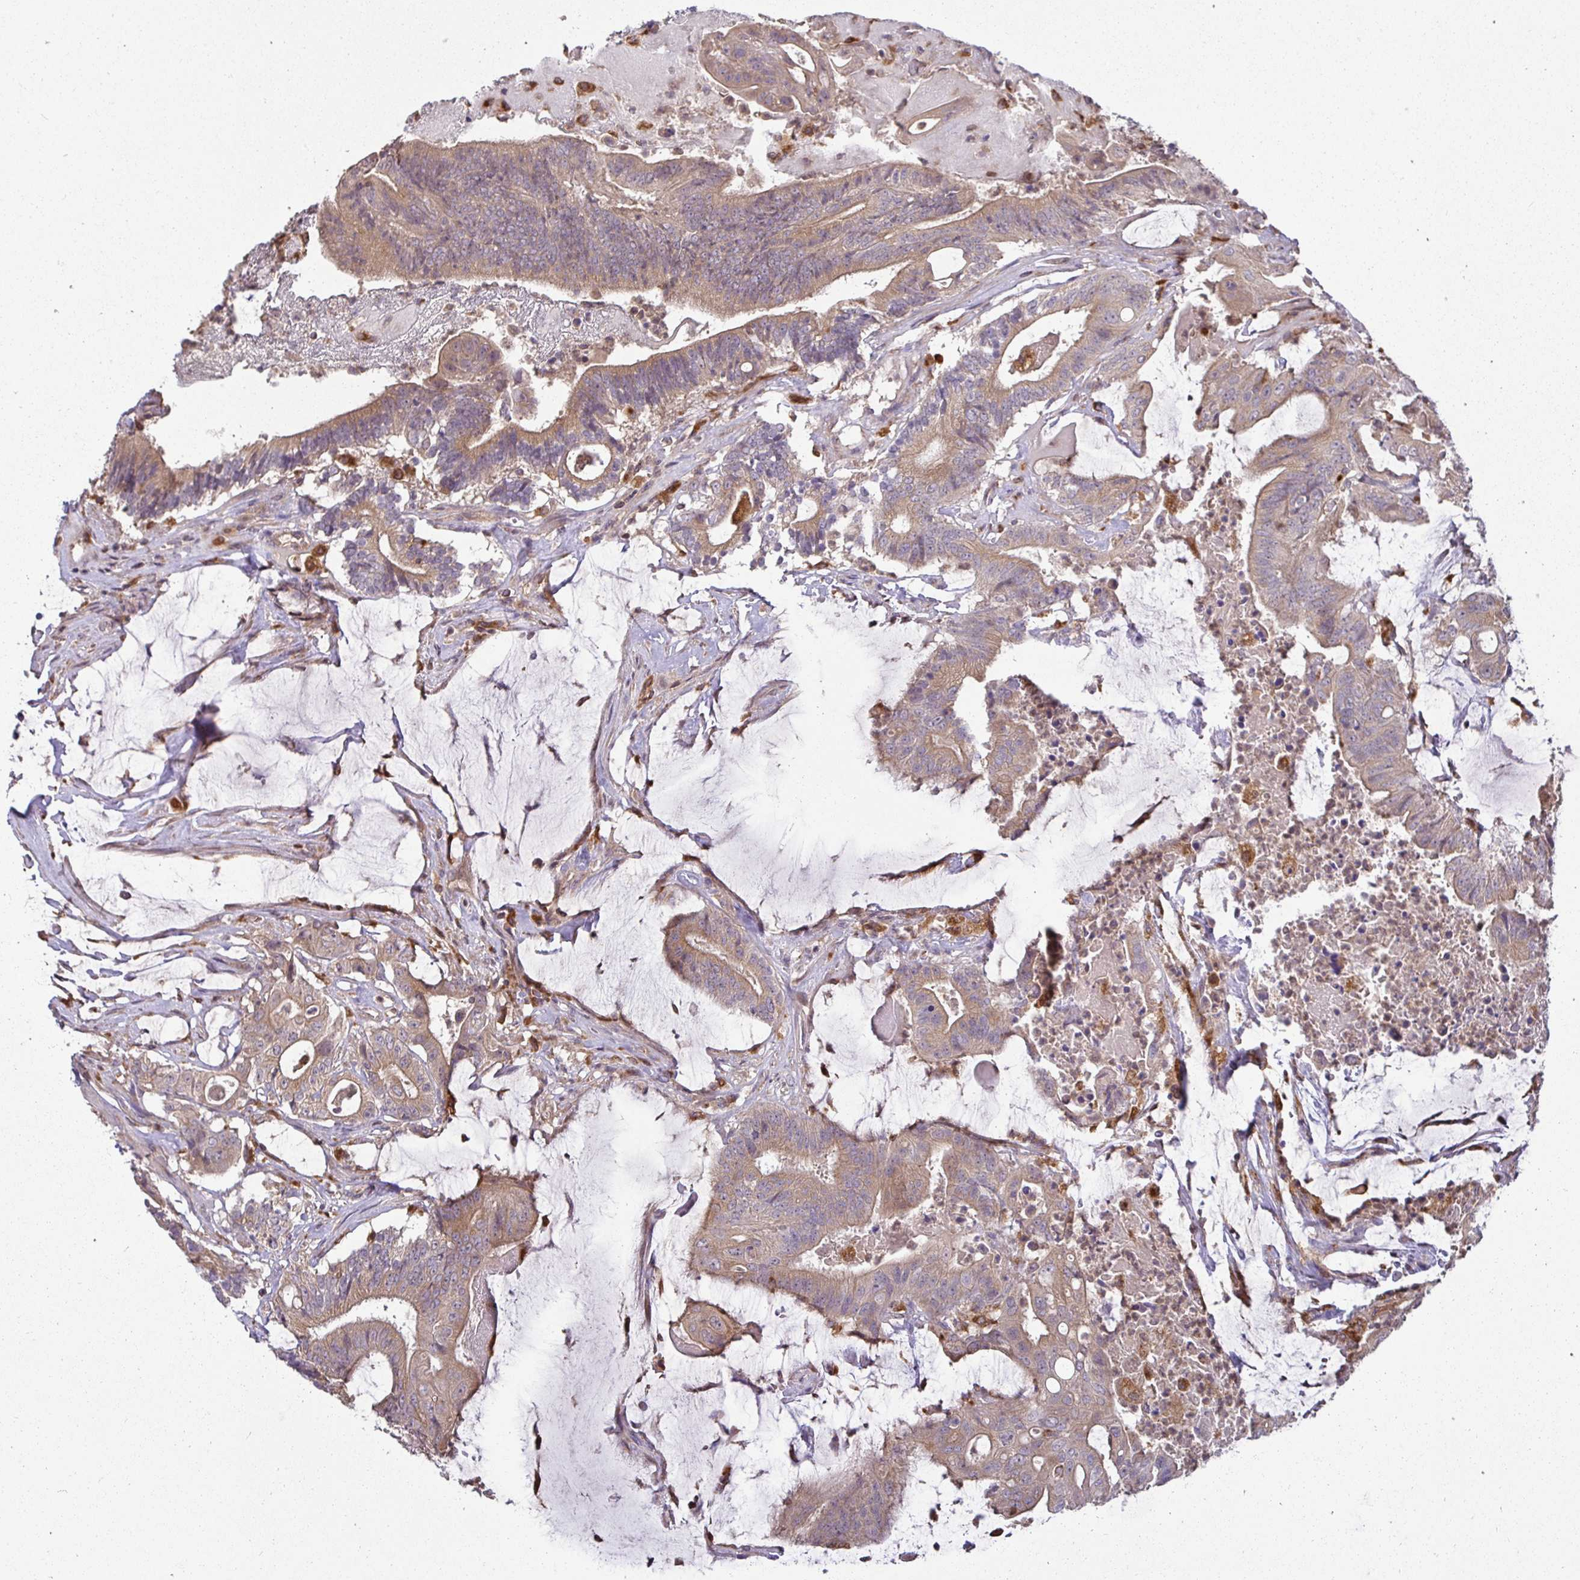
{"staining": {"intensity": "moderate", "quantity": ">75%", "location": "cytoplasmic/membranous"}, "tissue": "colorectal cancer", "cell_type": "Tumor cells", "image_type": "cancer", "snomed": [{"axis": "morphology", "description": "Adenocarcinoma, NOS"}, {"axis": "topography", "description": "Colon"}], "caption": "Immunohistochemistry (IHC) (DAB) staining of colorectal cancer displays moderate cytoplasmic/membranous protein positivity in approximately >75% of tumor cells.", "gene": "ATP6V1F", "patient": {"sex": "female", "age": 43}}